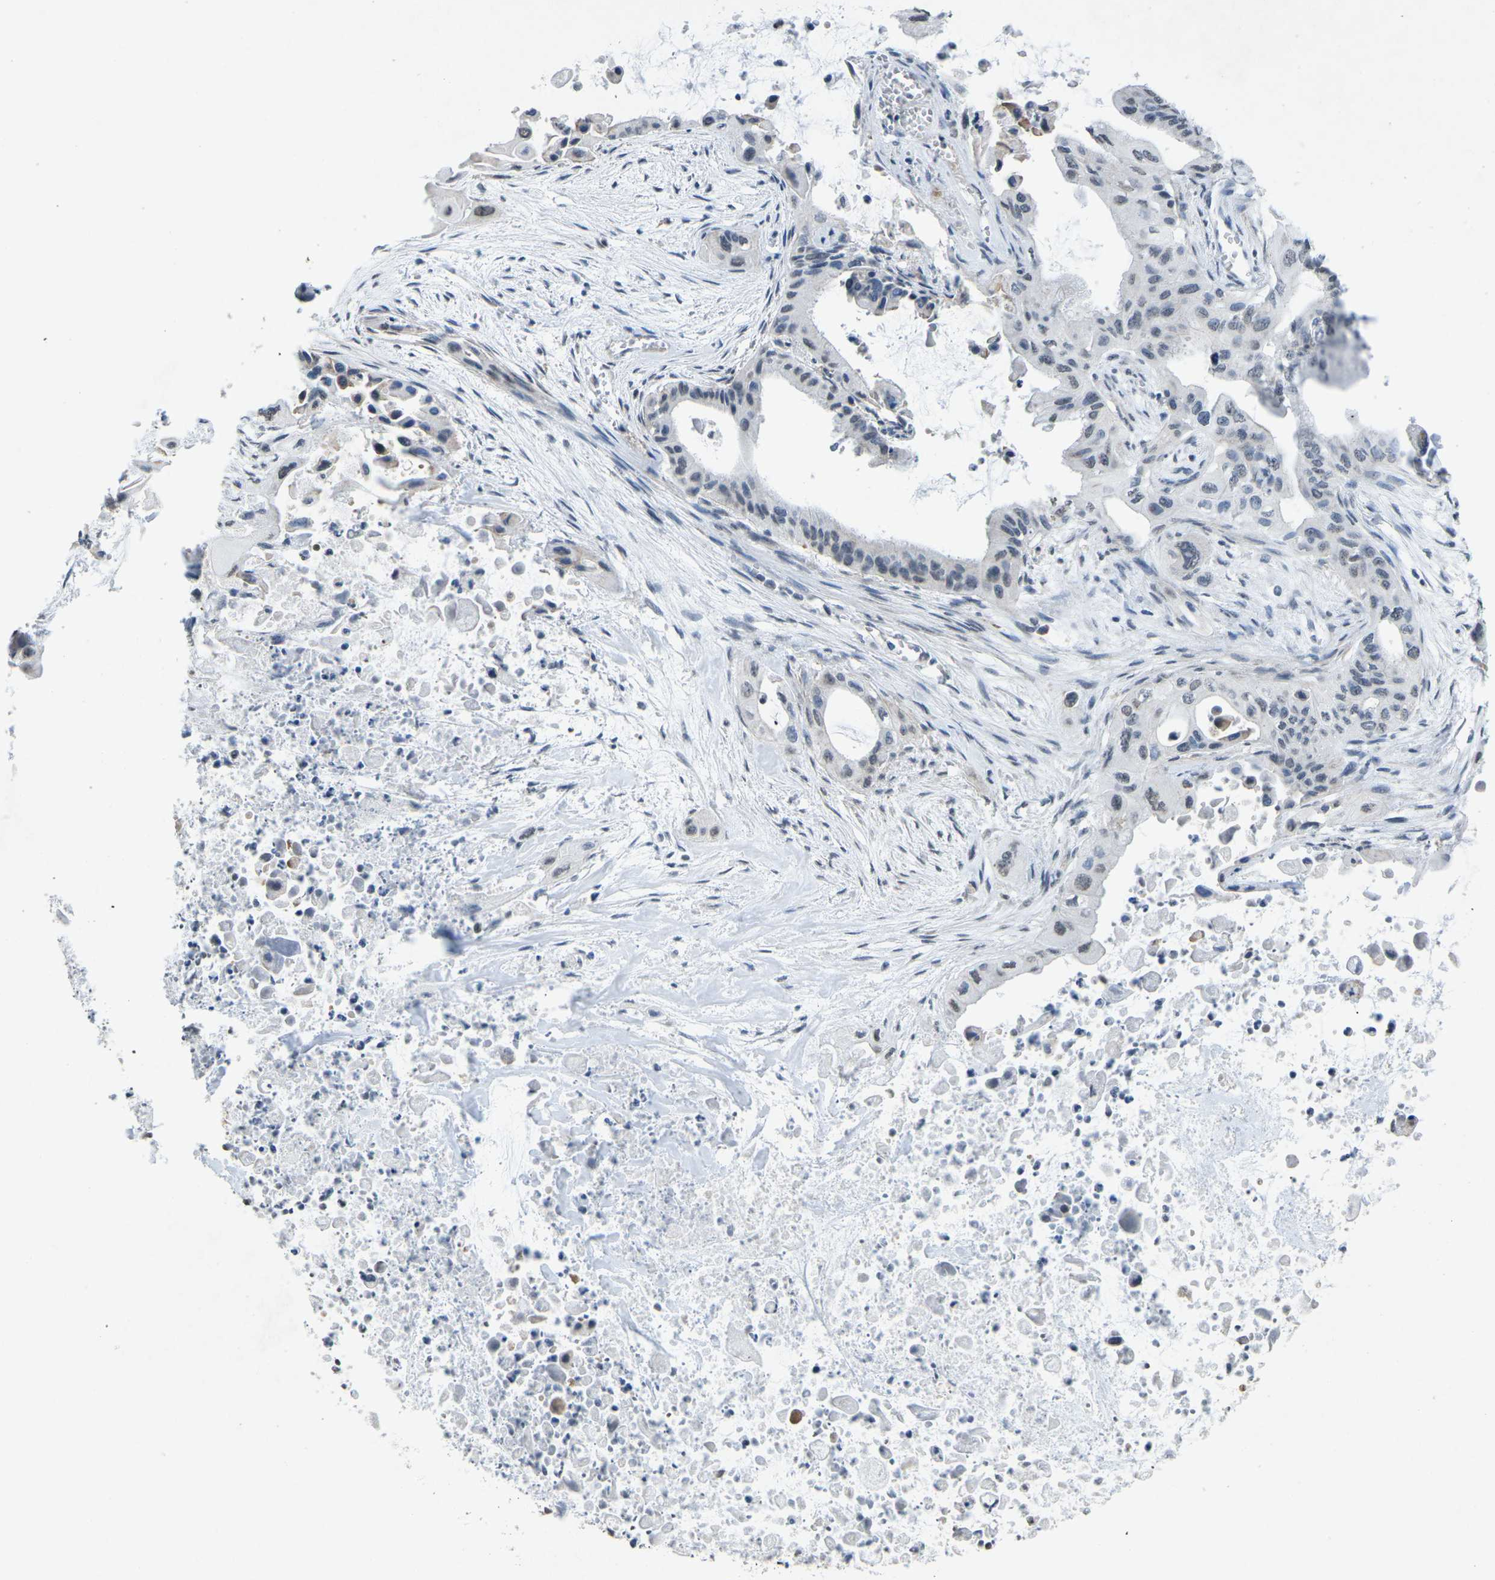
{"staining": {"intensity": "weak", "quantity": "<25%", "location": "nuclear"}, "tissue": "pancreatic cancer", "cell_type": "Tumor cells", "image_type": "cancer", "snomed": [{"axis": "morphology", "description": "Adenocarcinoma, NOS"}, {"axis": "topography", "description": "Pancreas"}], "caption": "High power microscopy micrograph of an immunohistochemistry (IHC) image of adenocarcinoma (pancreatic), revealing no significant staining in tumor cells.", "gene": "TFR2", "patient": {"sex": "male", "age": 73}}